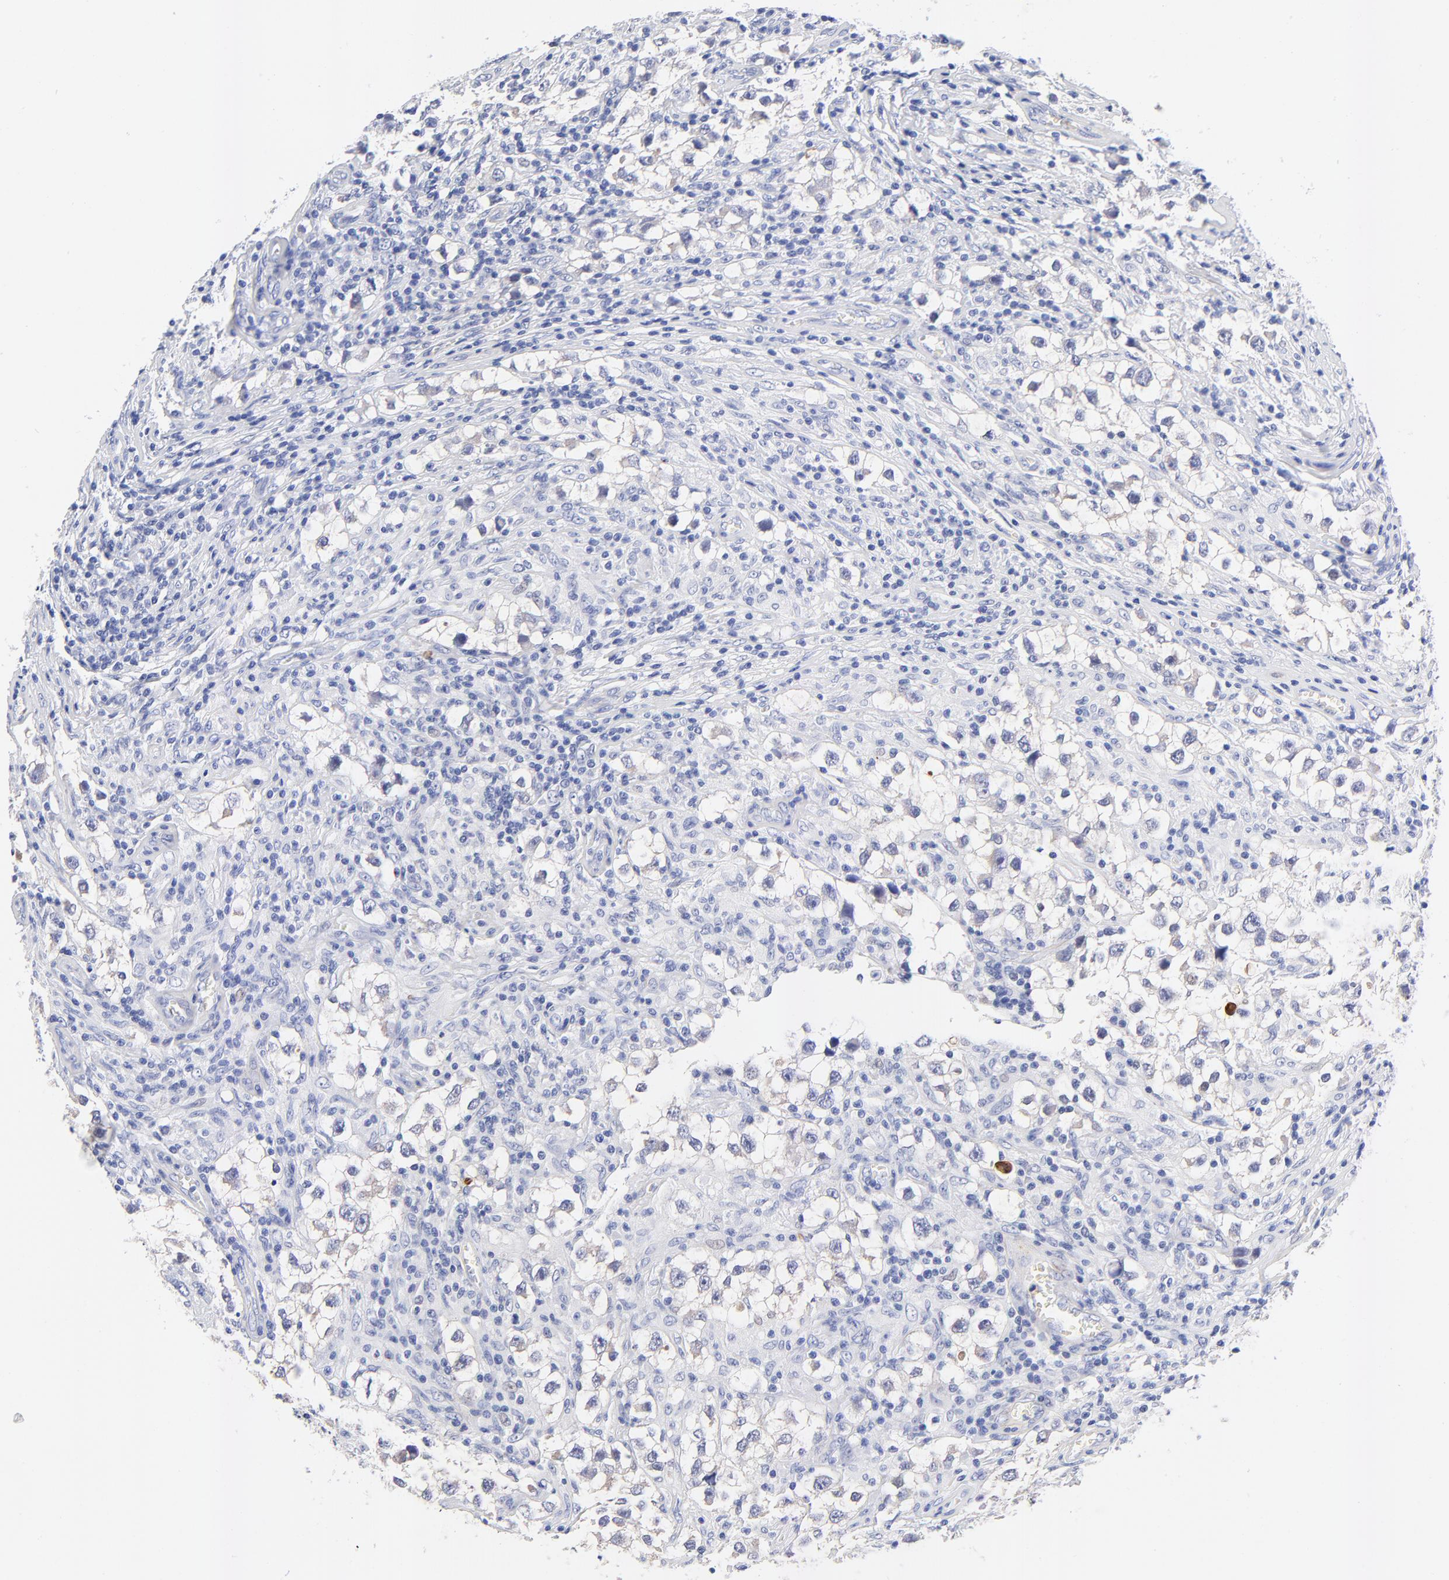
{"staining": {"intensity": "negative", "quantity": "none", "location": "none"}, "tissue": "testis cancer", "cell_type": "Tumor cells", "image_type": "cancer", "snomed": [{"axis": "morphology", "description": "Seminoma, NOS"}, {"axis": "topography", "description": "Testis"}], "caption": "There is no significant positivity in tumor cells of testis cancer (seminoma).", "gene": "FAM117B", "patient": {"sex": "male", "age": 32}}